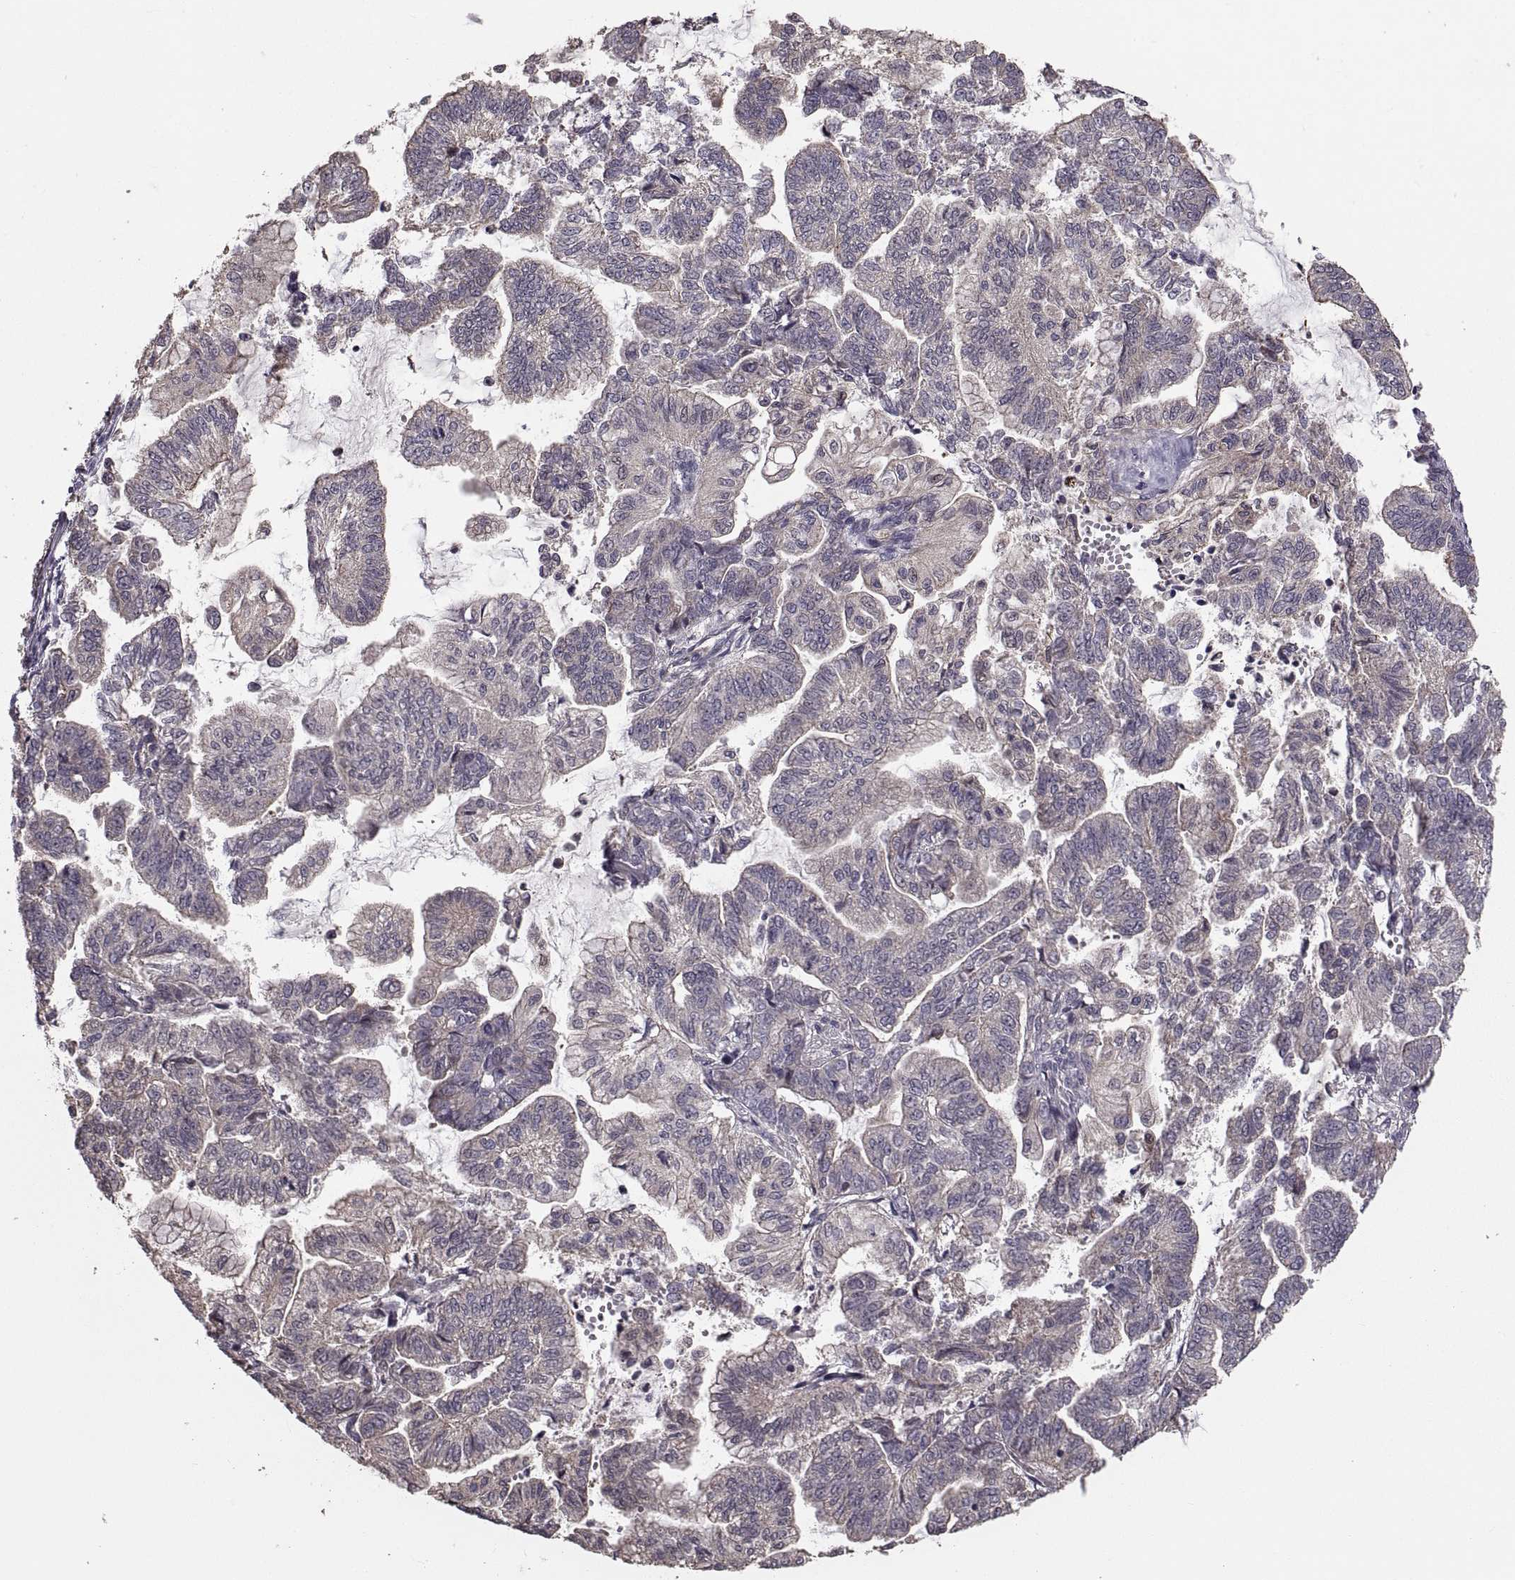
{"staining": {"intensity": "moderate", "quantity": "<25%", "location": "cytoplasmic/membranous"}, "tissue": "stomach cancer", "cell_type": "Tumor cells", "image_type": "cancer", "snomed": [{"axis": "morphology", "description": "Adenocarcinoma, NOS"}, {"axis": "topography", "description": "Stomach"}], "caption": "Adenocarcinoma (stomach) stained for a protein (brown) reveals moderate cytoplasmic/membranous positive staining in approximately <25% of tumor cells.", "gene": "PMM2", "patient": {"sex": "male", "age": 83}}